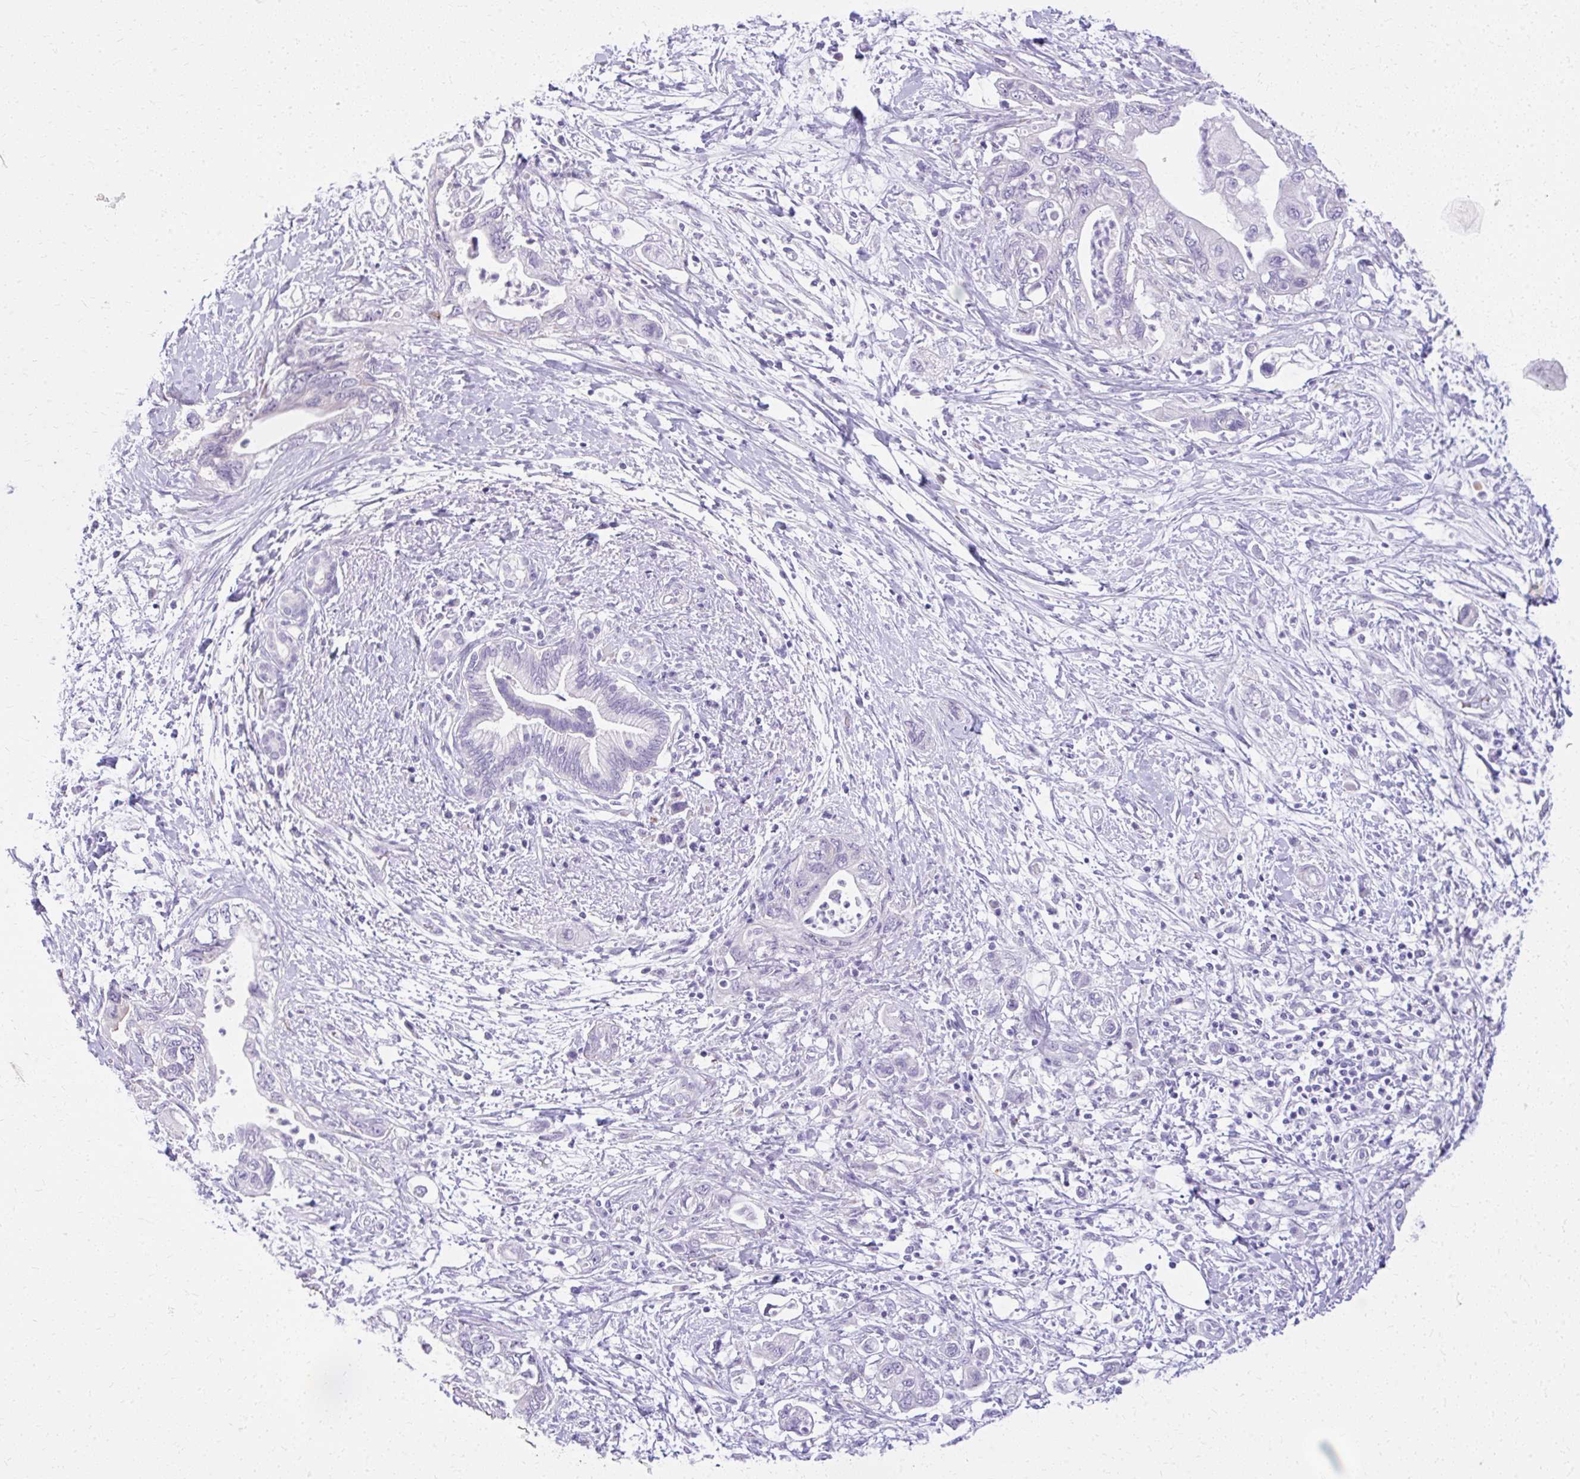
{"staining": {"intensity": "negative", "quantity": "none", "location": "none"}, "tissue": "pancreatic cancer", "cell_type": "Tumor cells", "image_type": "cancer", "snomed": [{"axis": "morphology", "description": "Adenocarcinoma, NOS"}, {"axis": "topography", "description": "Pancreas"}], "caption": "An immunohistochemistry photomicrograph of pancreatic adenocarcinoma is shown. There is no staining in tumor cells of pancreatic adenocarcinoma.", "gene": "PRAP1", "patient": {"sex": "female", "age": 73}}